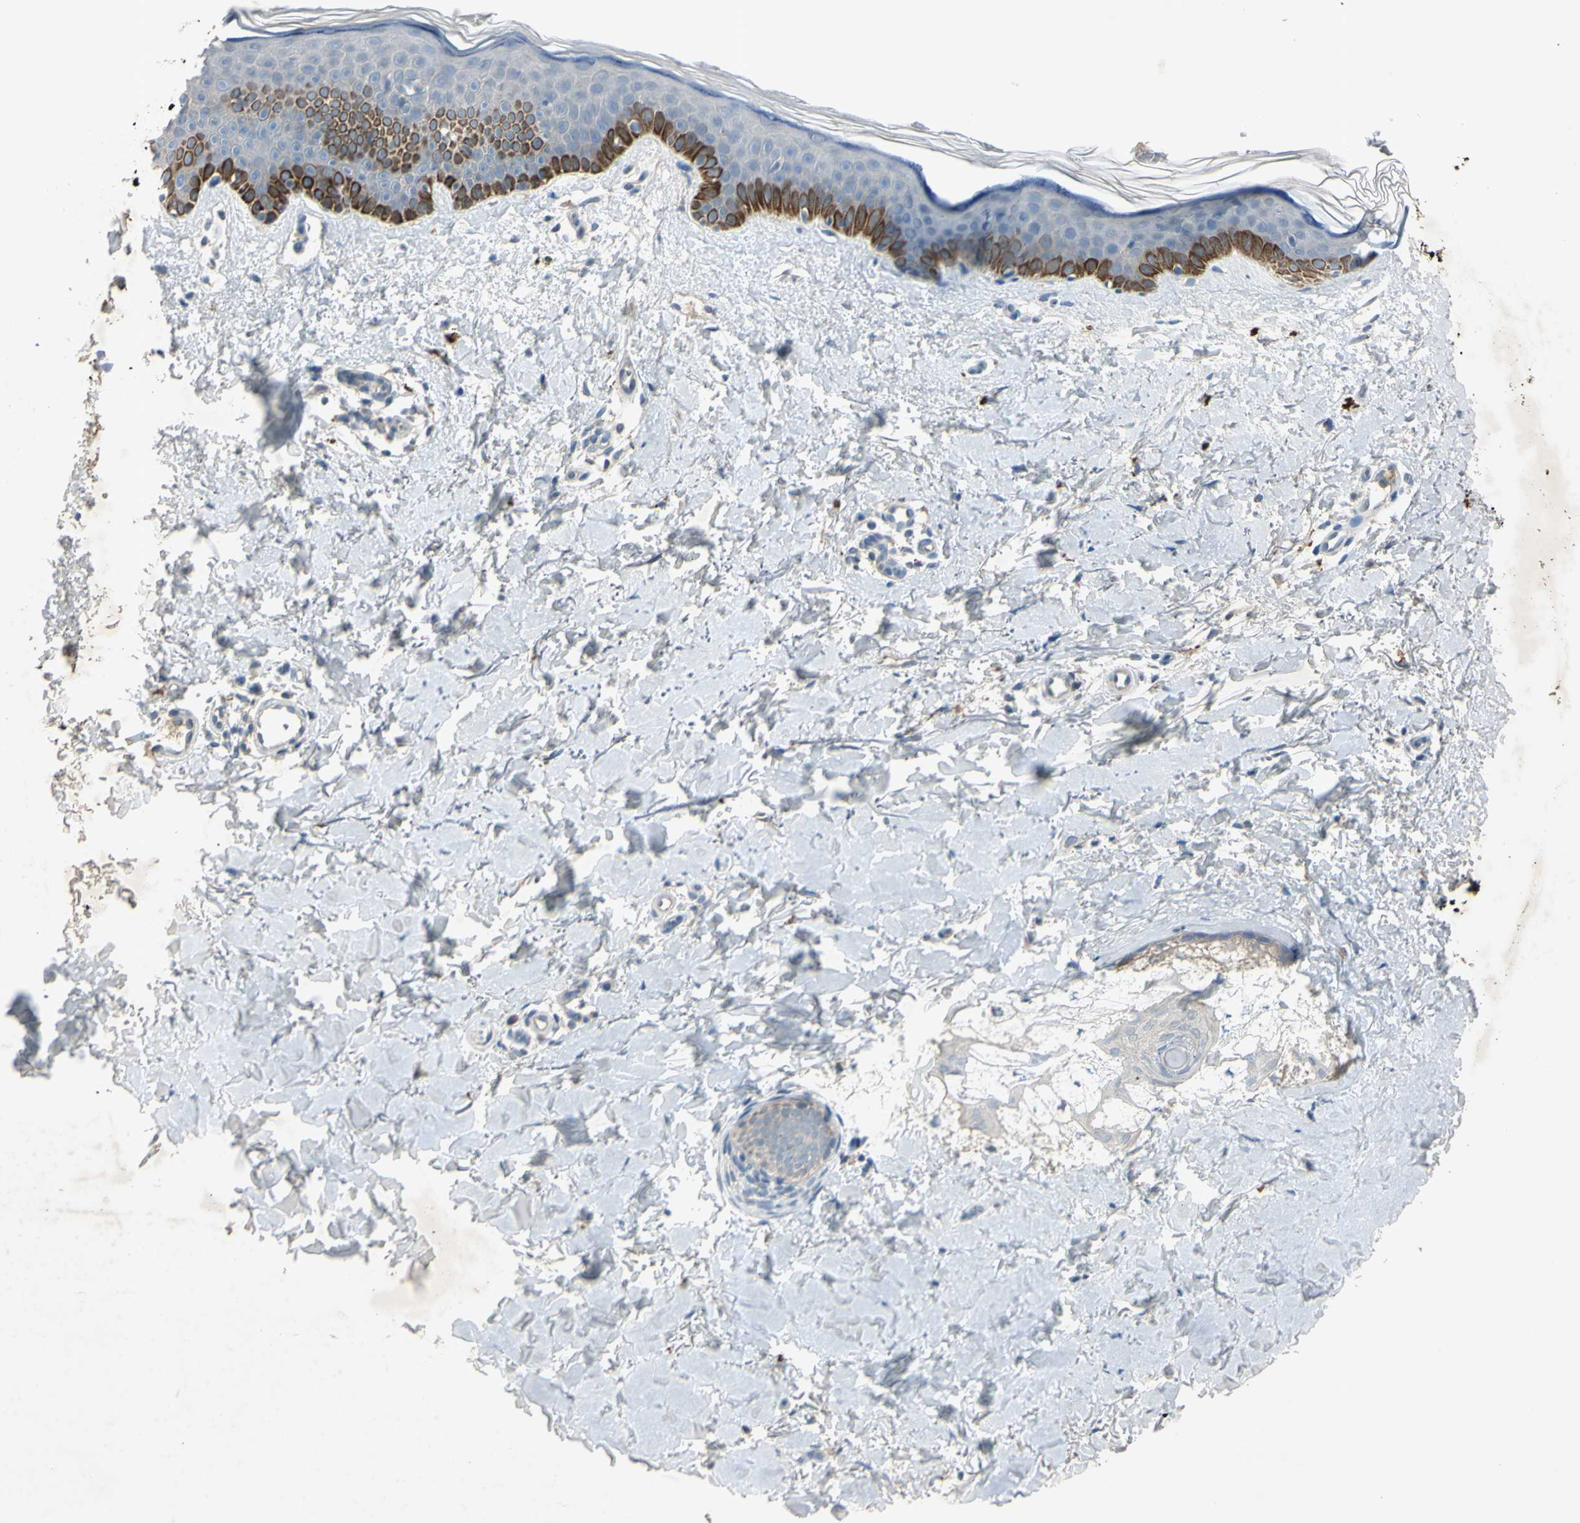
{"staining": {"intensity": "negative", "quantity": "none", "location": "none"}, "tissue": "skin", "cell_type": "Fibroblasts", "image_type": "normal", "snomed": [{"axis": "morphology", "description": "Normal tissue, NOS"}, {"axis": "topography", "description": "Skin"}], "caption": "Immunohistochemistry micrograph of normal skin: human skin stained with DAB (3,3'-diaminobenzidine) shows no significant protein expression in fibroblasts.", "gene": "AATK", "patient": {"sex": "female", "age": 56}}